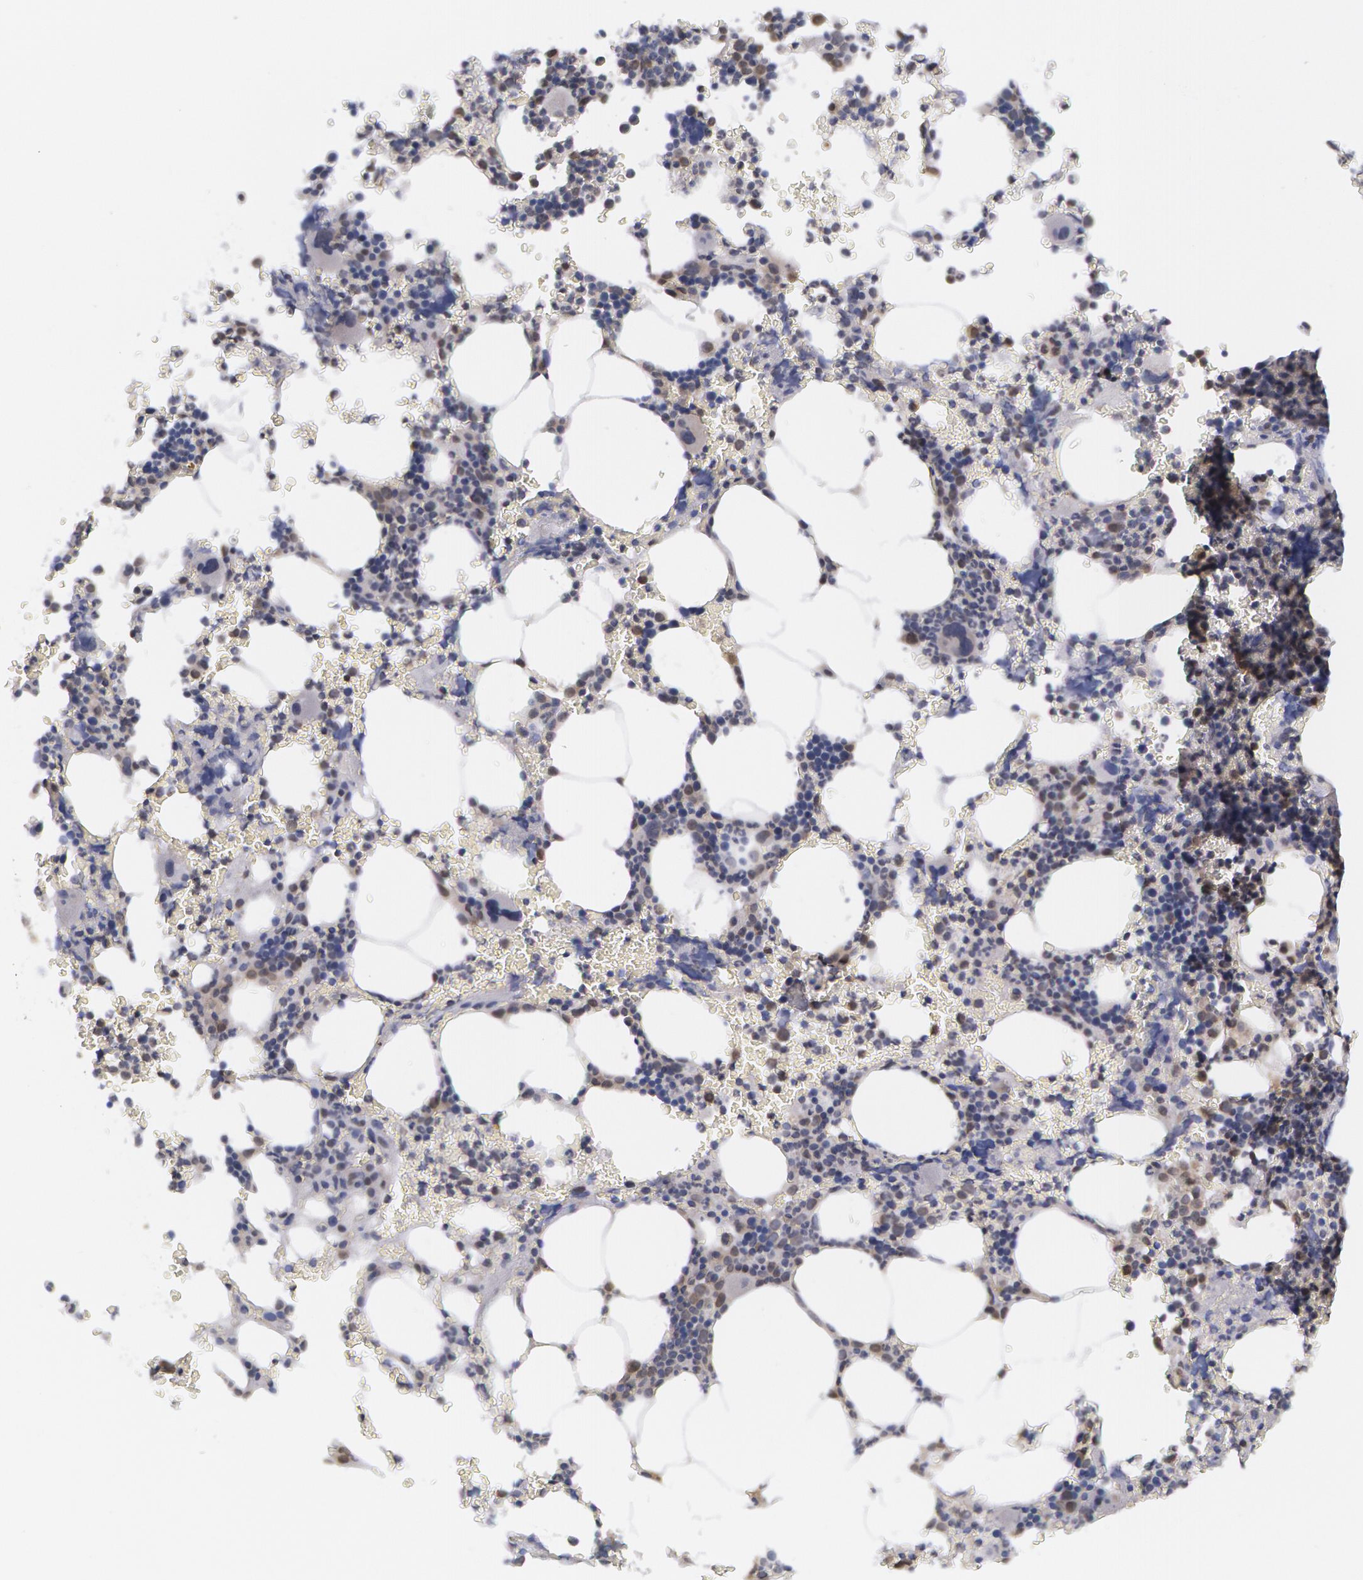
{"staining": {"intensity": "moderate", "quantity": "25%-75%", "location": "nuclear"}, "tissue": "bone marrow", "cell_type": "Hematopoietic cells", "image_type": "normal", "snomed": [{"axis": "morphology", "description": "Normal tissue, NOS"}, {"axis": "topography", "description": "Bone marrow"}], "caption": "About 25%-75% of hematopoietic cells in unremarkable human bone marrow demonstrate moderate nuclear protein expression as visualized by brown immunohistochemical staining.", "gene": "TXNRD1", "patient": {"sex": "female", "age": 88}}